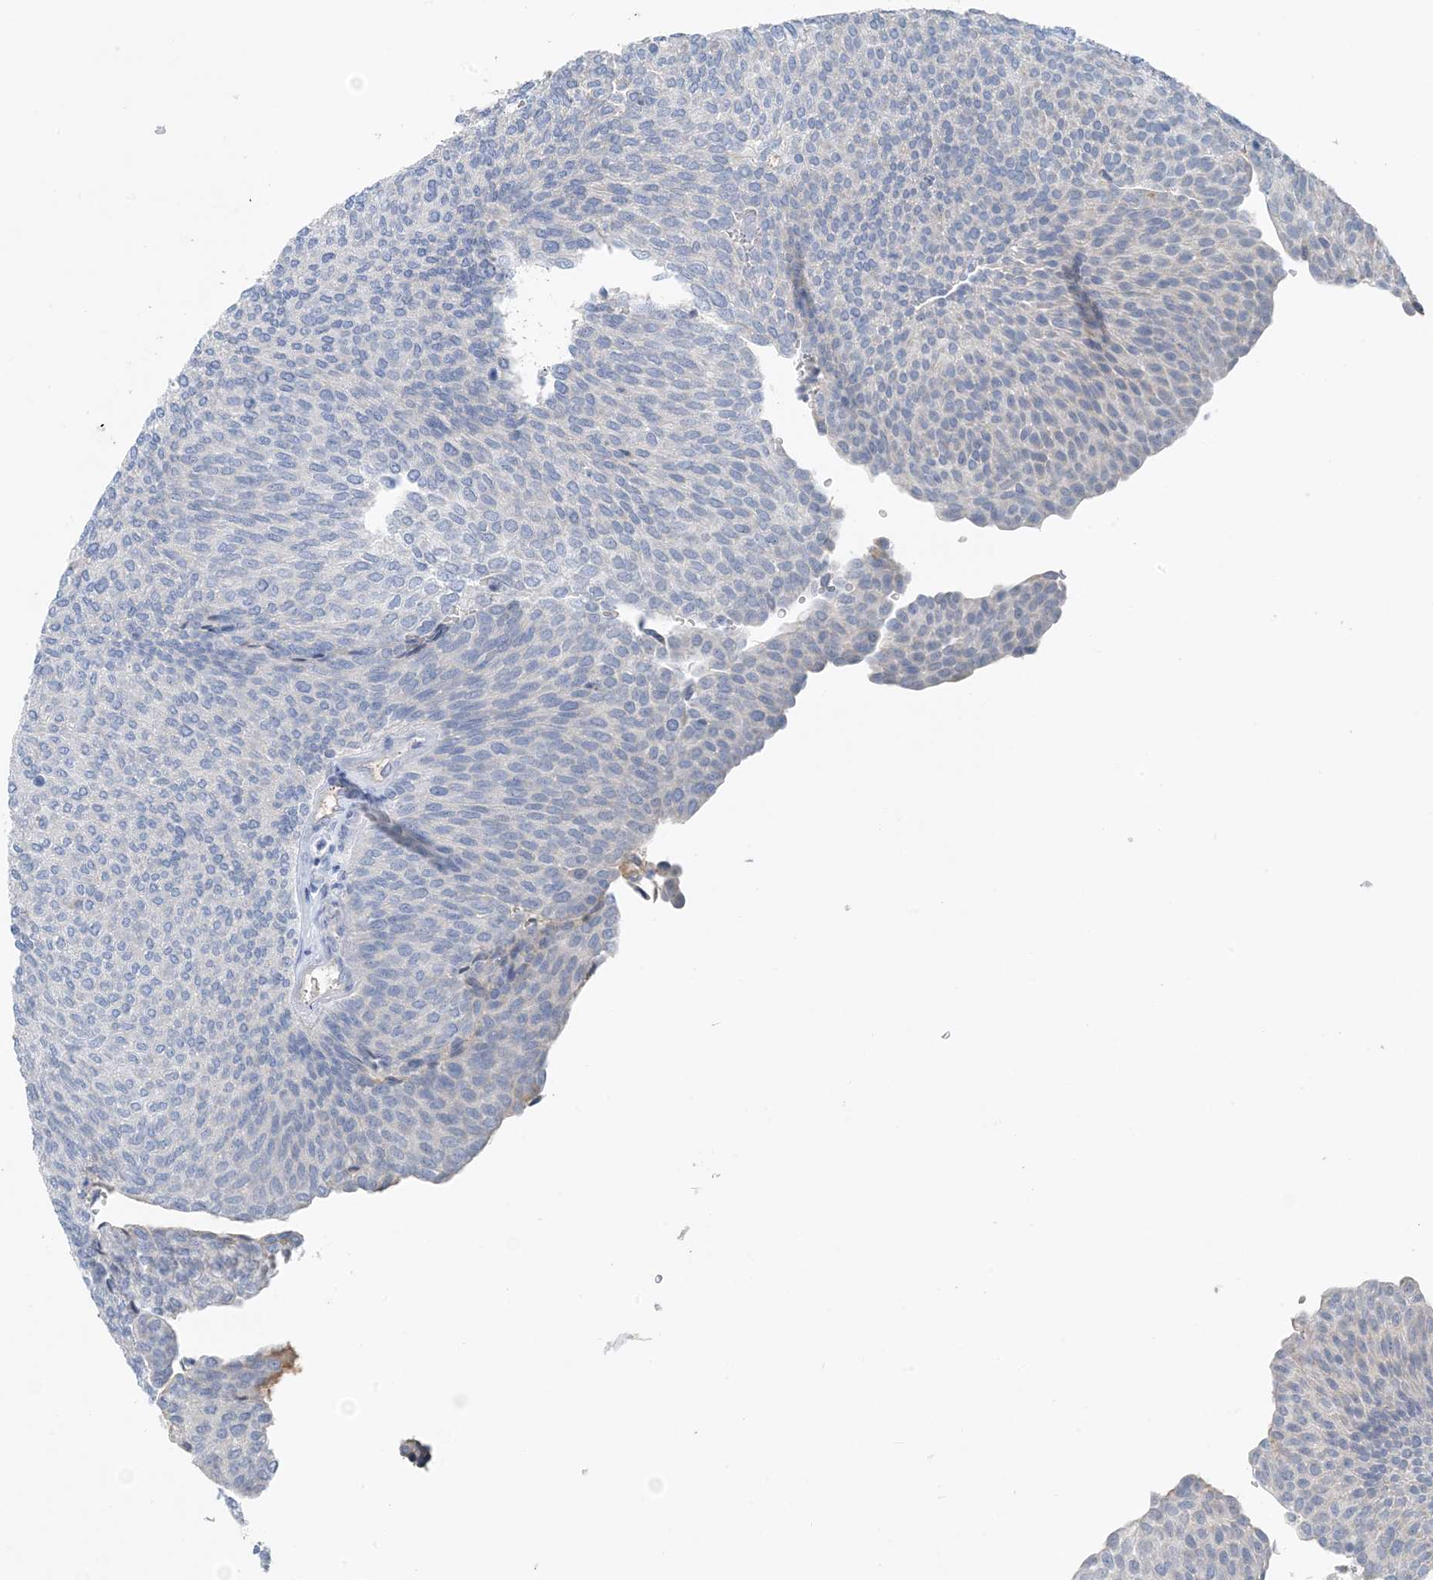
{"staining": {"intensity": "negative", "quantity": "none", "location": "none"}, "tissue": "urothelial cancer", "cell_type": "Tumor cells", "image_type": "cancer", "snomed": [{"axis": "morphology", "description": "Urothelial carcinoma, Low grade"}, {"axis": "topography", "description": "Urinary bladder"}], "caption": "This is an immunohistochemistry photomicrograph of human low-grade urothelial carcinoma. There is no staining in tumor cells.", "gene": "CTRL", "patient": {"sex": "female", "age": 79}}